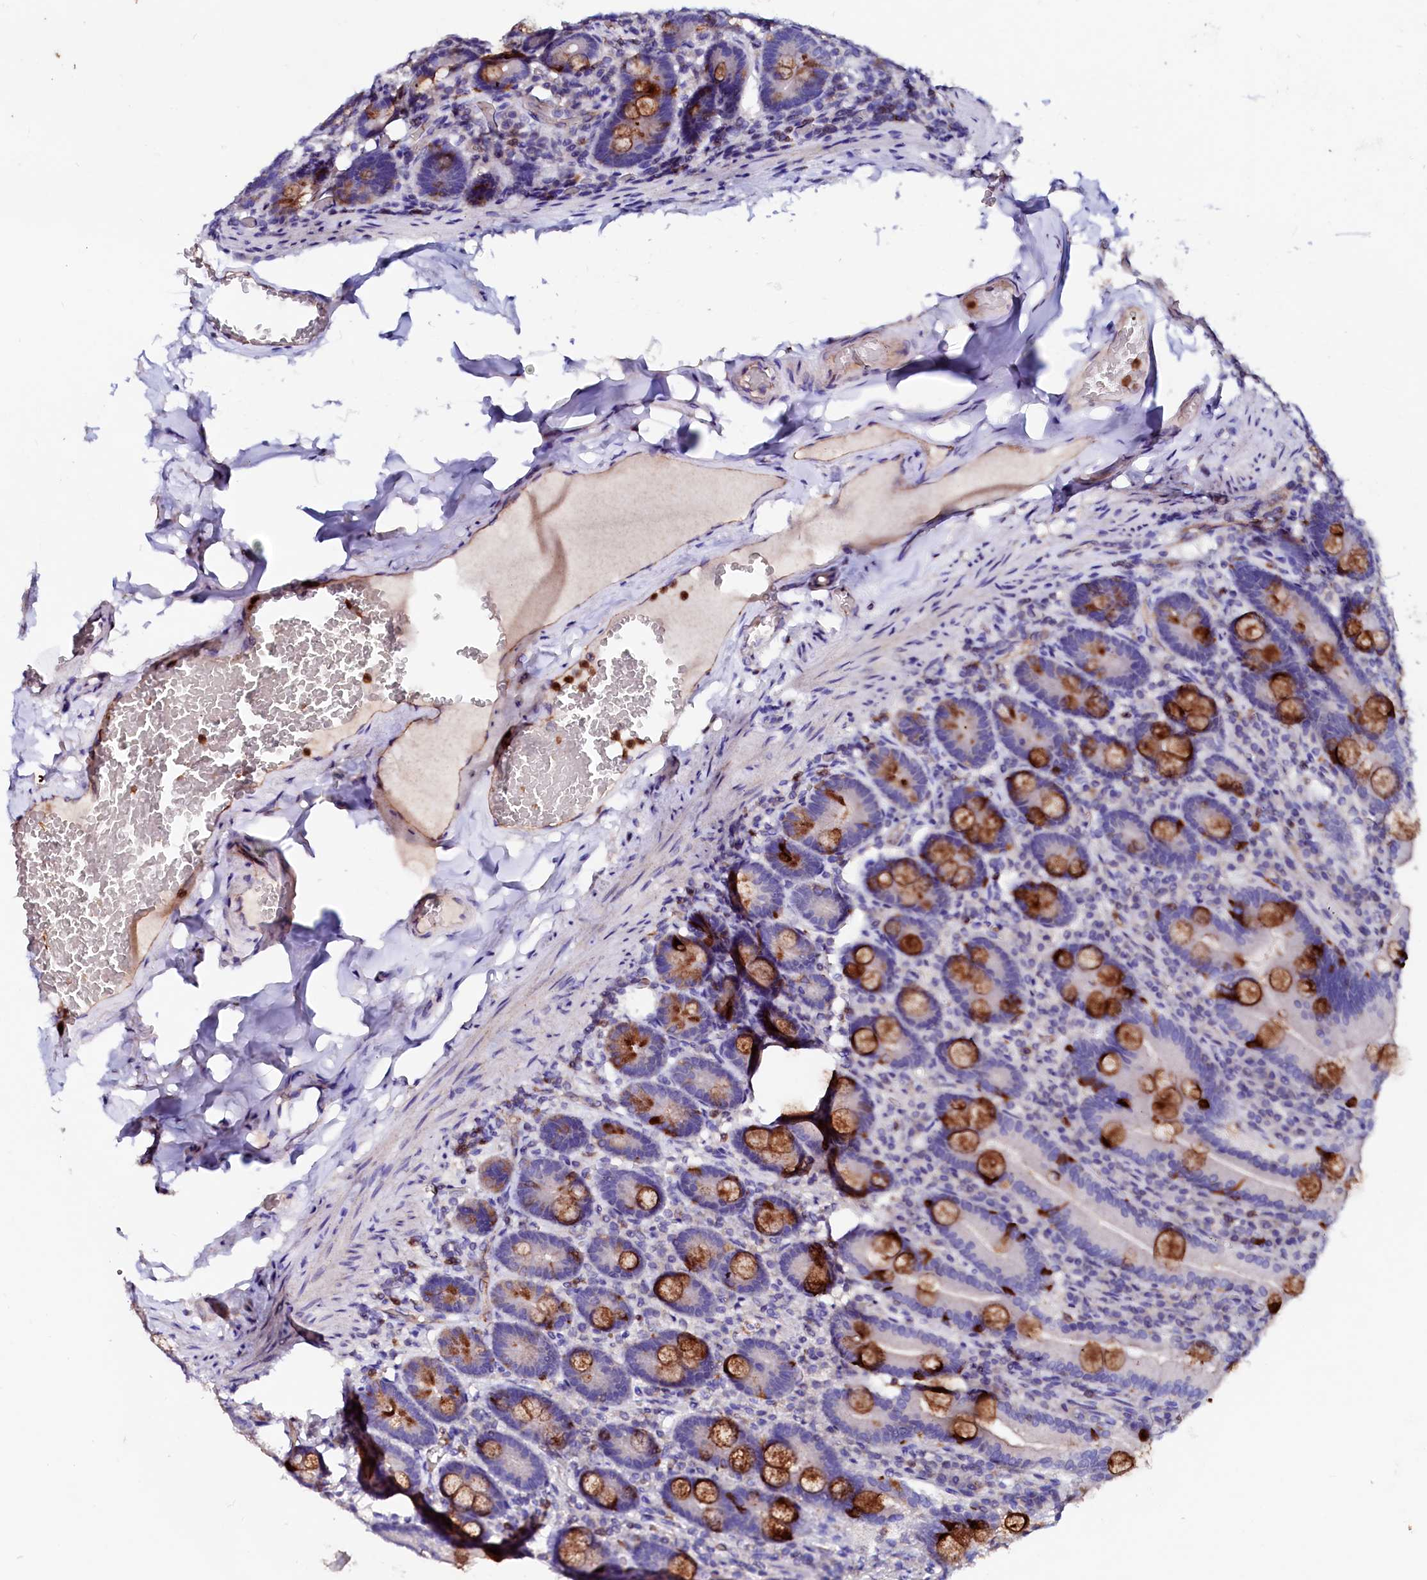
{"staining": {"intensity": "strong", "quantity": "25%-75%", "location": "cytoplasmic/membranous"}, "tissue": "duodenum", "cell_type": "Glandular cells", "image_type": "normal", "snomed": [{"axis": "morphology", "description": "Normal tissue, NOS"}, {"axis": "topography", "description": "Duodenum"}], "caption": "This is a photomicrograph of immunohistochemistry (IHC) staining of normal duodenum, which shows strong expression in the cytoplasmic/membranous of glandular cells.", "gene": "RAB27A", "patient": {"sex": "female", "age": 62}}